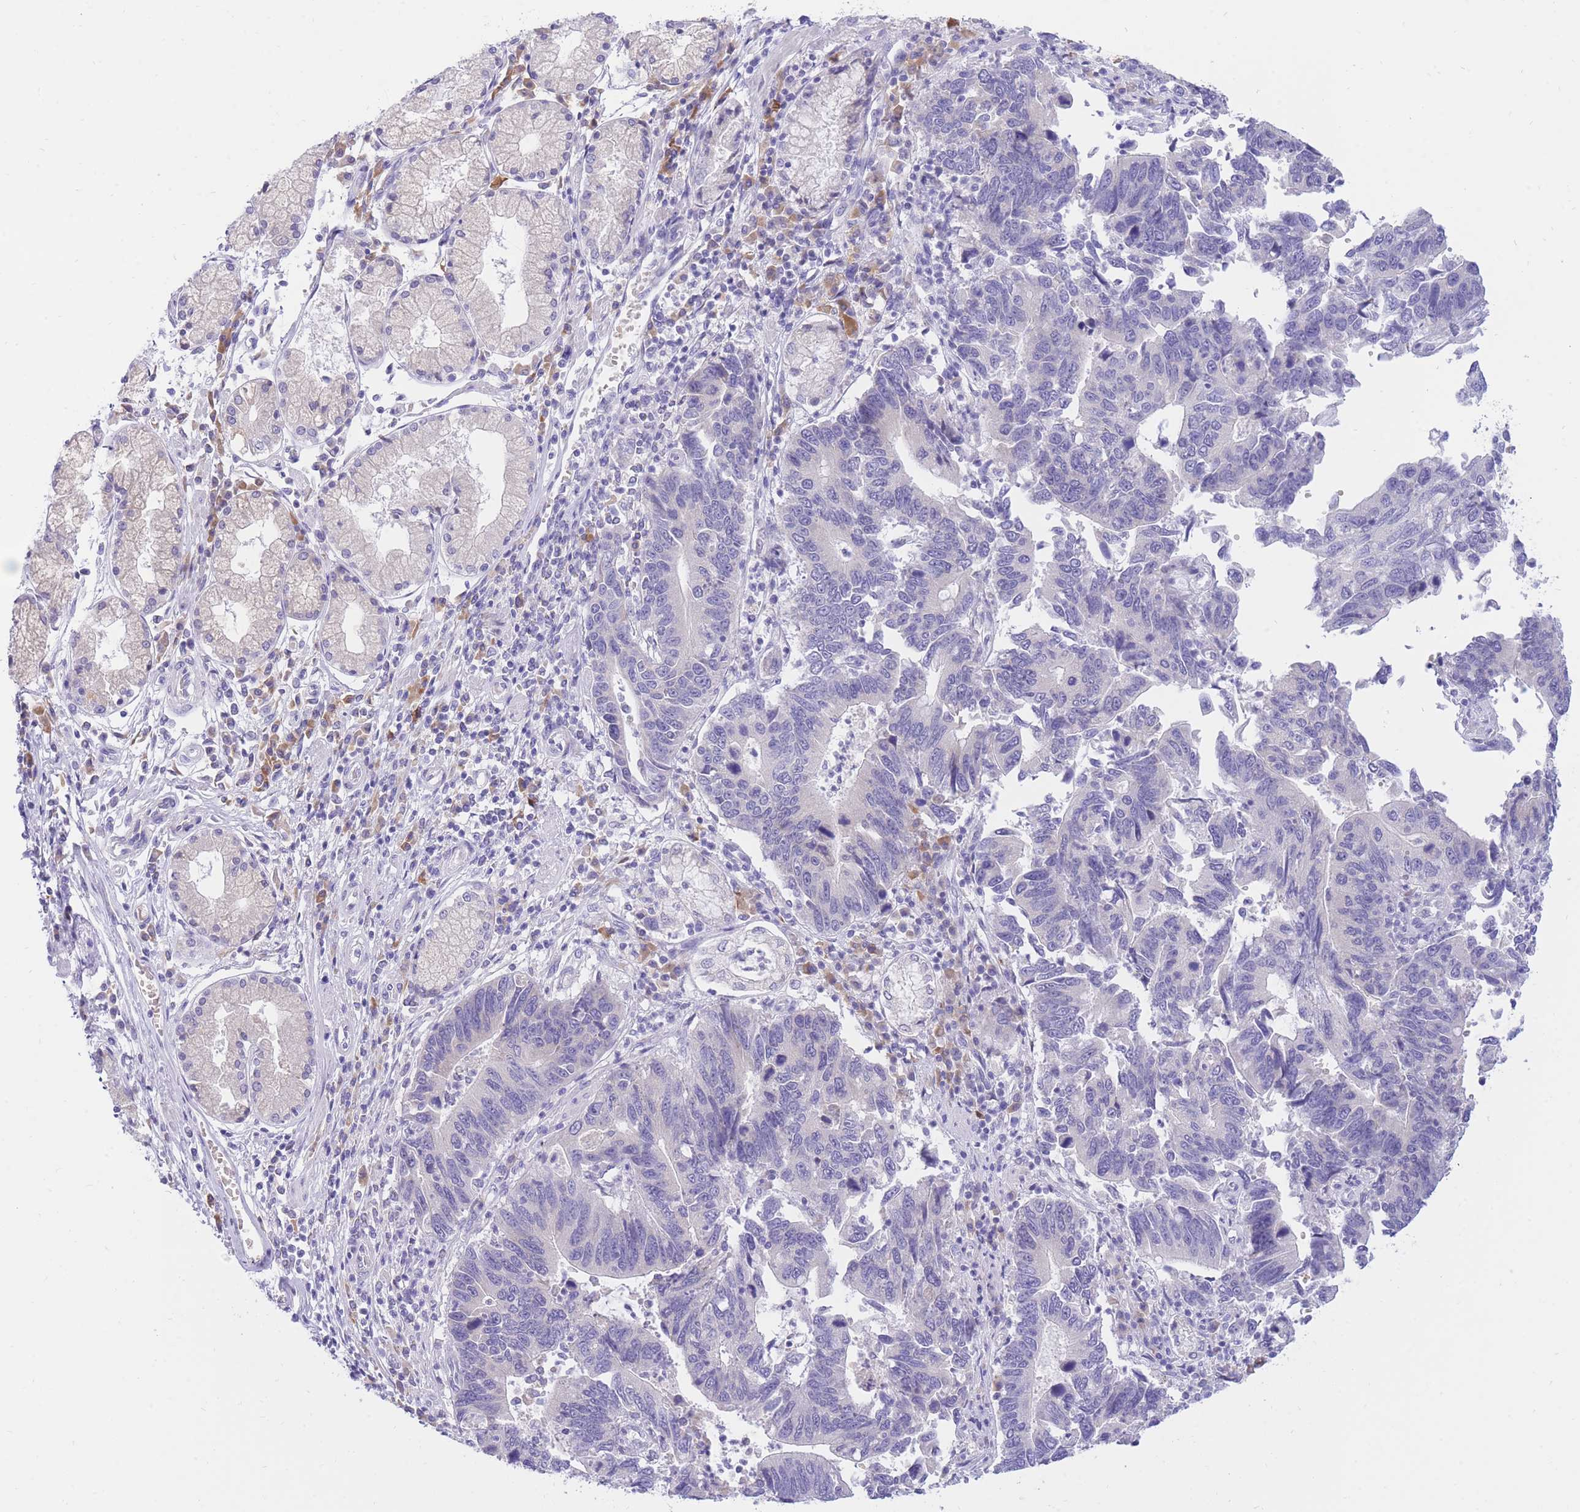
{"staining": {"intensity": "negative", "quantity": "none", "location": "none"}, "tissue": "stomach cancer", "cell_type": "Tumor cells", "image_type": "cancer", "snomed": [{"axis": "morphology", "description": "Adenocarcinoma, NOS"}, {"axis": "topography", "description": "Stomach"}], "caption": "High magnification brightfield microscopy of stomach adenocarcinoma stained with DAB (3,3'-diaminobenzidine) (brown) and counterstained with hematoxylin (blue): tumor cells show no significant expression. (DAB IHC with hematoxylin counter stain).", "gene": "SSUH2", "patient": {"sex": "male", "age": 59}}